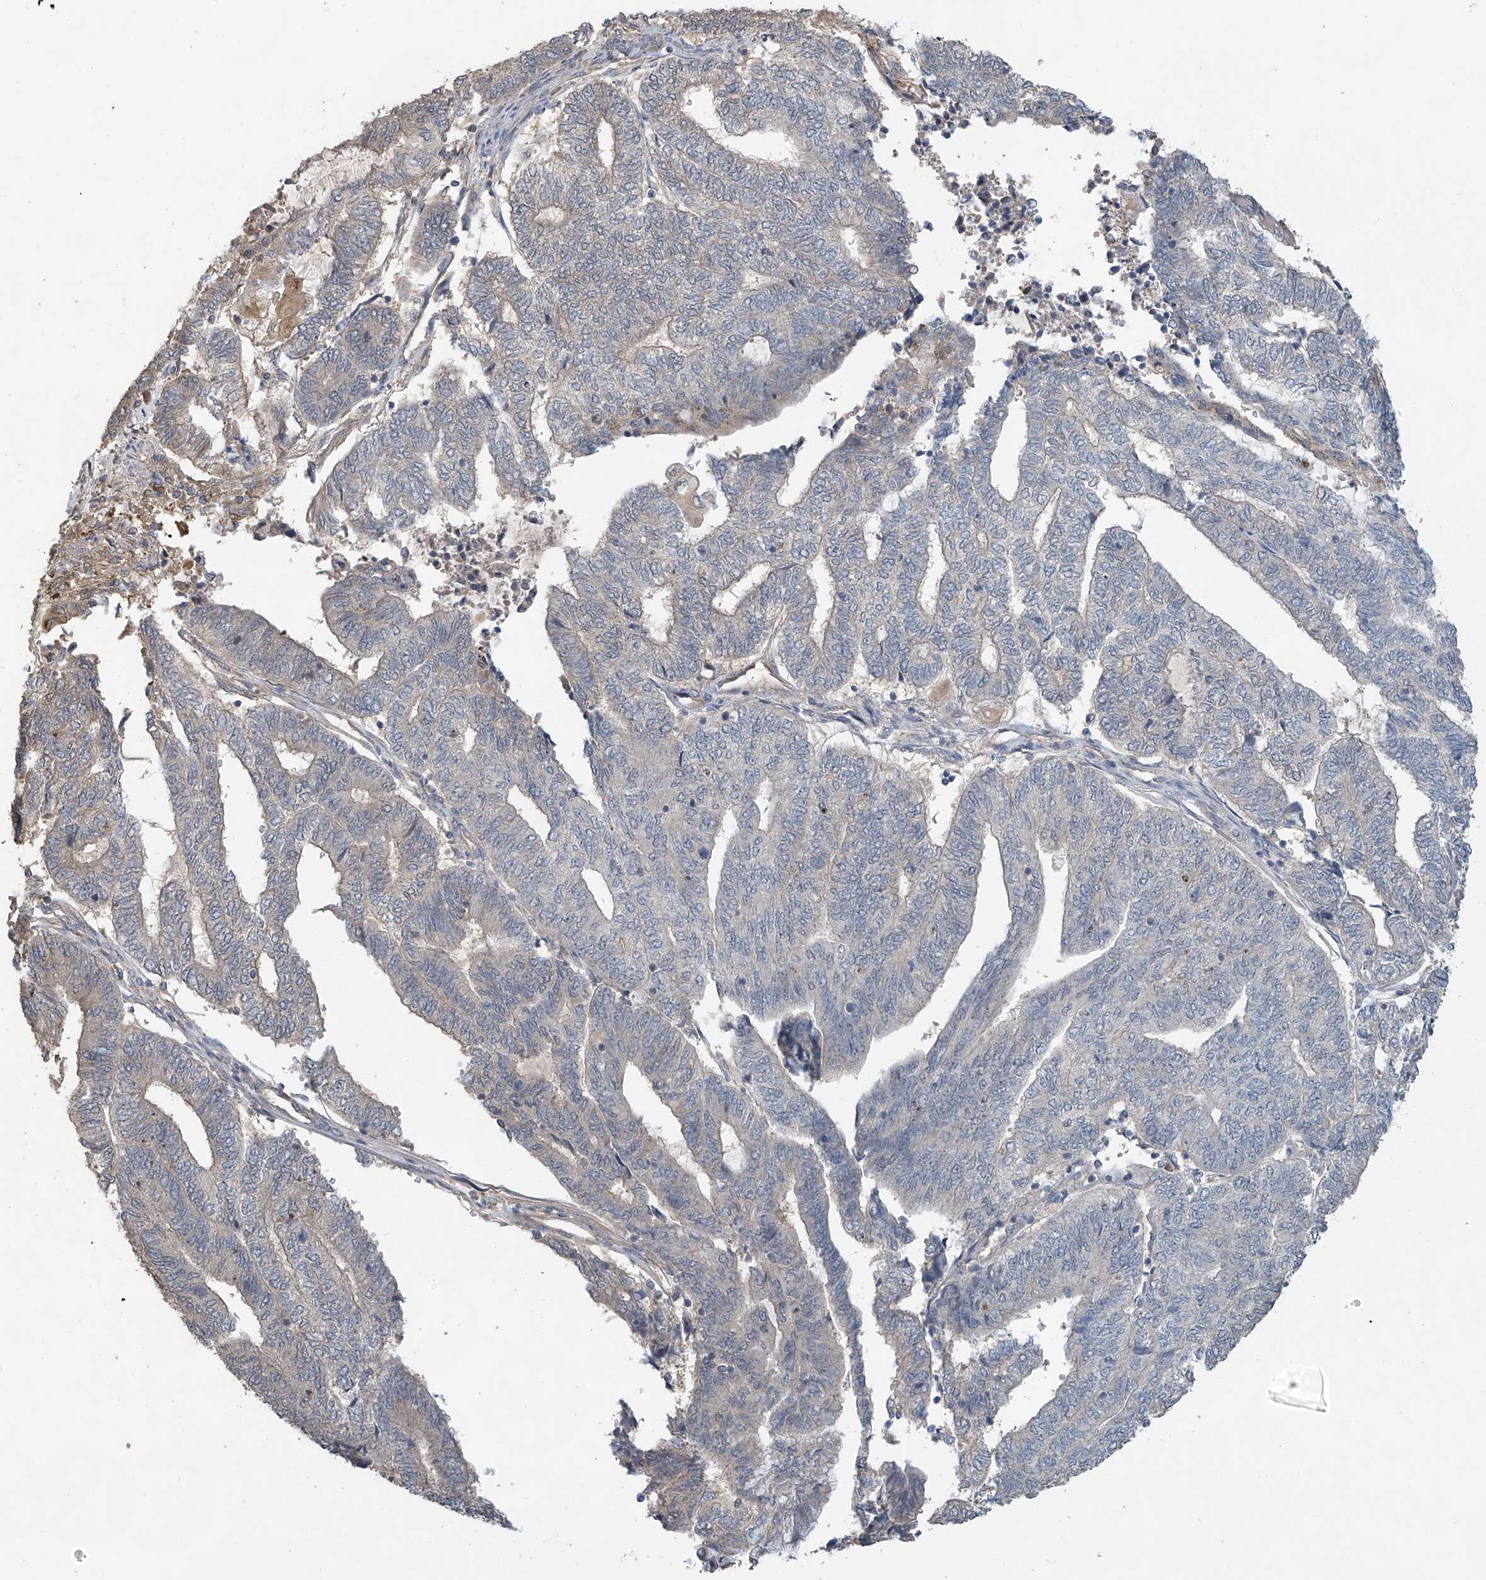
{"staining": {"intensity": "negative", "quantity": "none", "location": "none"}, "tissue": "endometrial cancer", "cell_type": "Tumor cells", "image_type": "cancer", "snomed": [{"axis": "morphology", "description": "Adenocarcinoma, NOS"}, {"axis": "topography", "description": "Uterus"}, {"axis": "topography", "description": "Endometrium"}], "caption": "This is an immunohistochemistry histopathology image of human endometrial cancer. There is no expression in tumor cells.", "gene": "PHACTR4", "patient": {"sex": "female", "age": 70}}